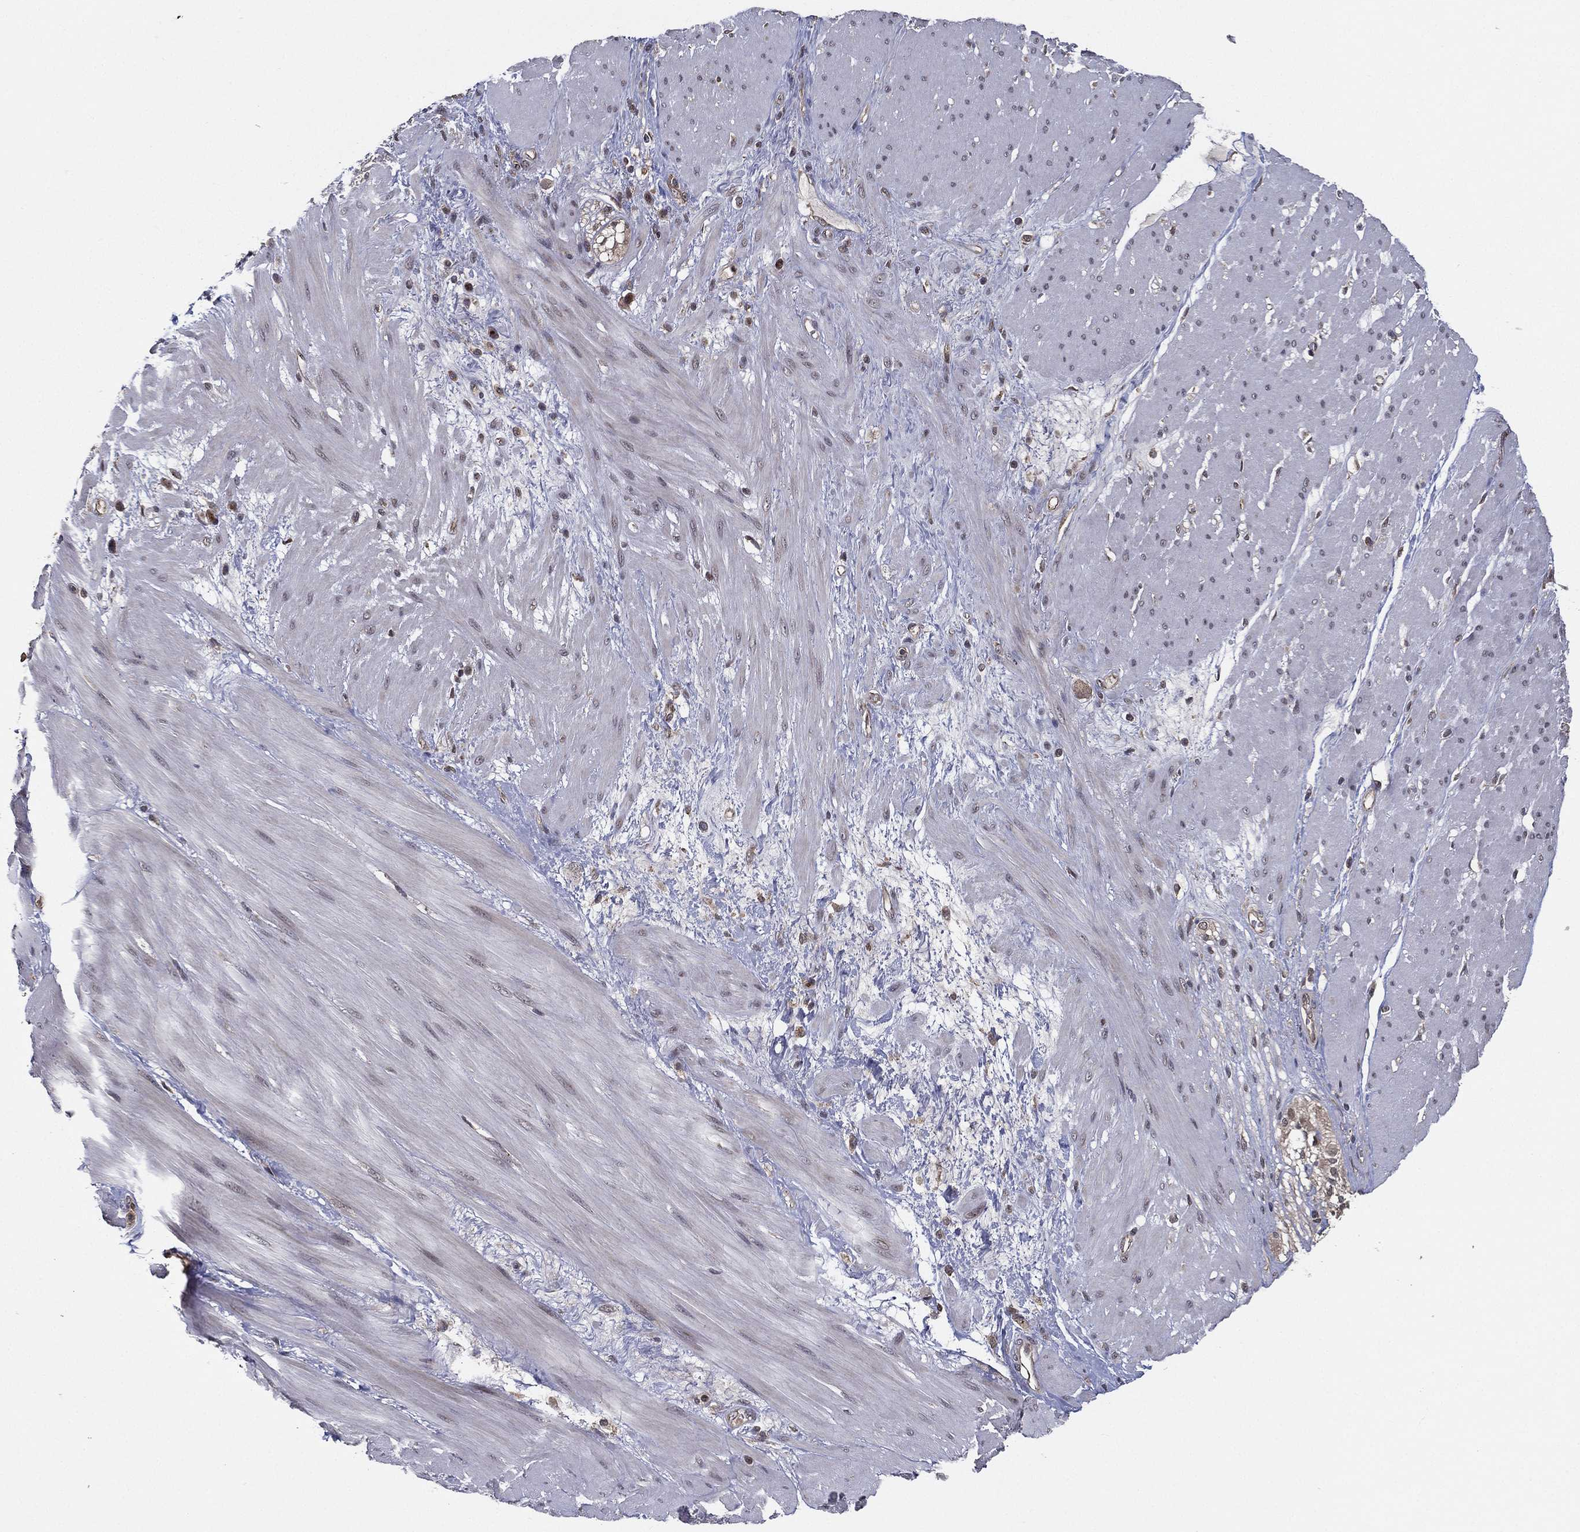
{"staining": {"intensity": "negative", "quantity": "none", "location": "none"}, "tissue": "smooth muscle", "cell_type": "Smooth muscle cells", "image_type": "normal", "snomed": [{"axis": "morphology", "description": "Normal tissue, NOS"}, {"axis": "topography", "description": "Soft tissue"}, {"axis": "topography", "description": "Smooth muscle"}], "caption": "This micrograph is of benign smooth muscle stained with immunohistochemistry to label a protein in brown with the nuclei are counter-stained blue. There is no staining in smooth muscle cells.", "gene": "UACA", "patient": {"sex": "male", "age": 72}}